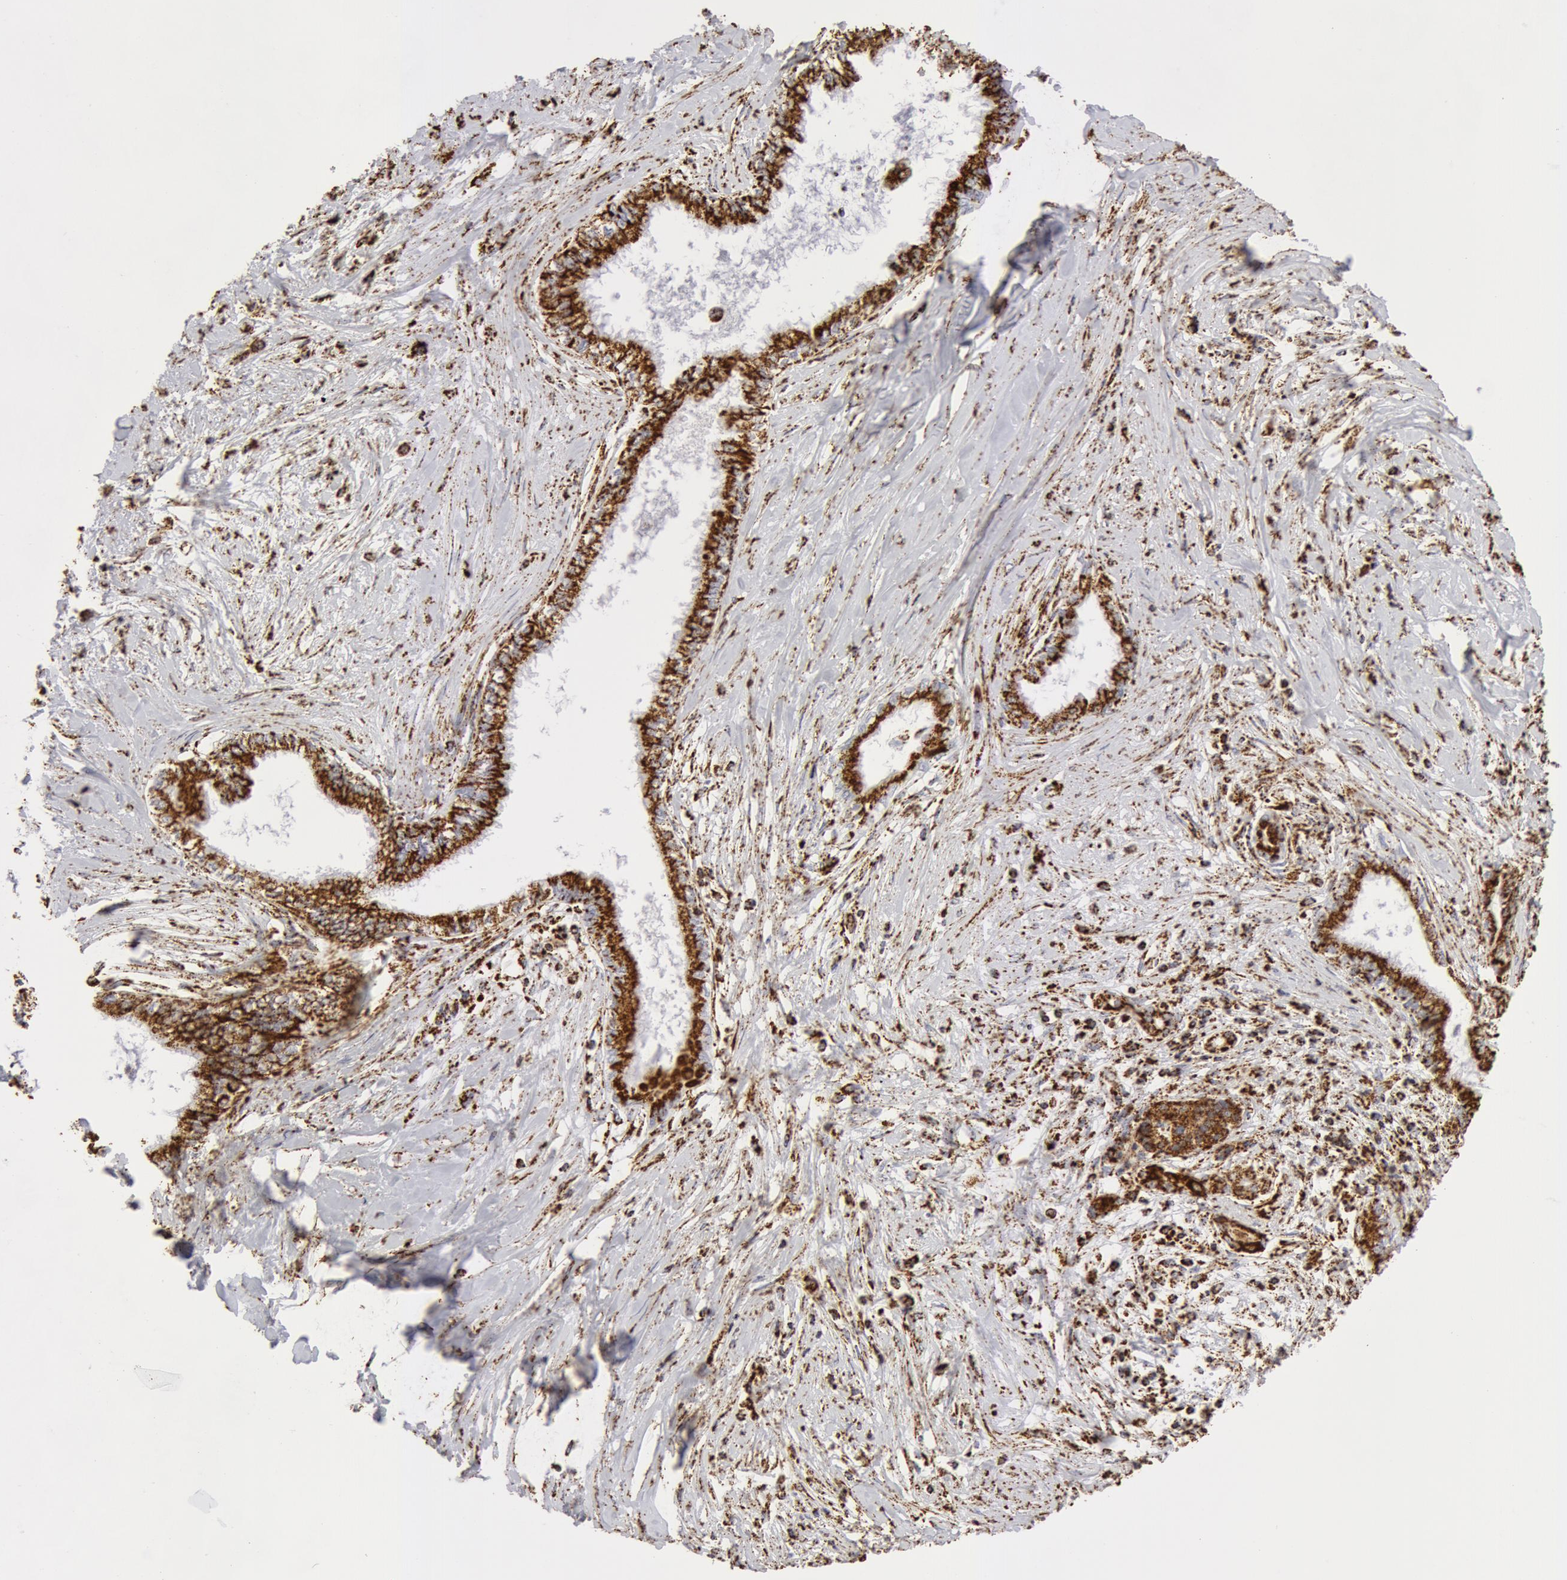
{"staining": {"intensity": "strong", "quantity": ">75%", "location": "cytoplasmic/membranous"}, "tissue": "pancreatic cancer", "cell_type": "Tumor cells", "image_type": "cancer", "snomed": [{"axis": "morphology", "description": "Adenocarcinoma, NOS"}, {"axis": "topography", "description": "Pancreas"}], "caption": "Adenocarcinoma (pancreatic) stained with a brown dye demonstrates strong cytoplasmic/membranous positive expression in approximately >75% of tumor cells.", "gene": "ATP5F1B", "patient": {"sex": "female", "age": 64}}